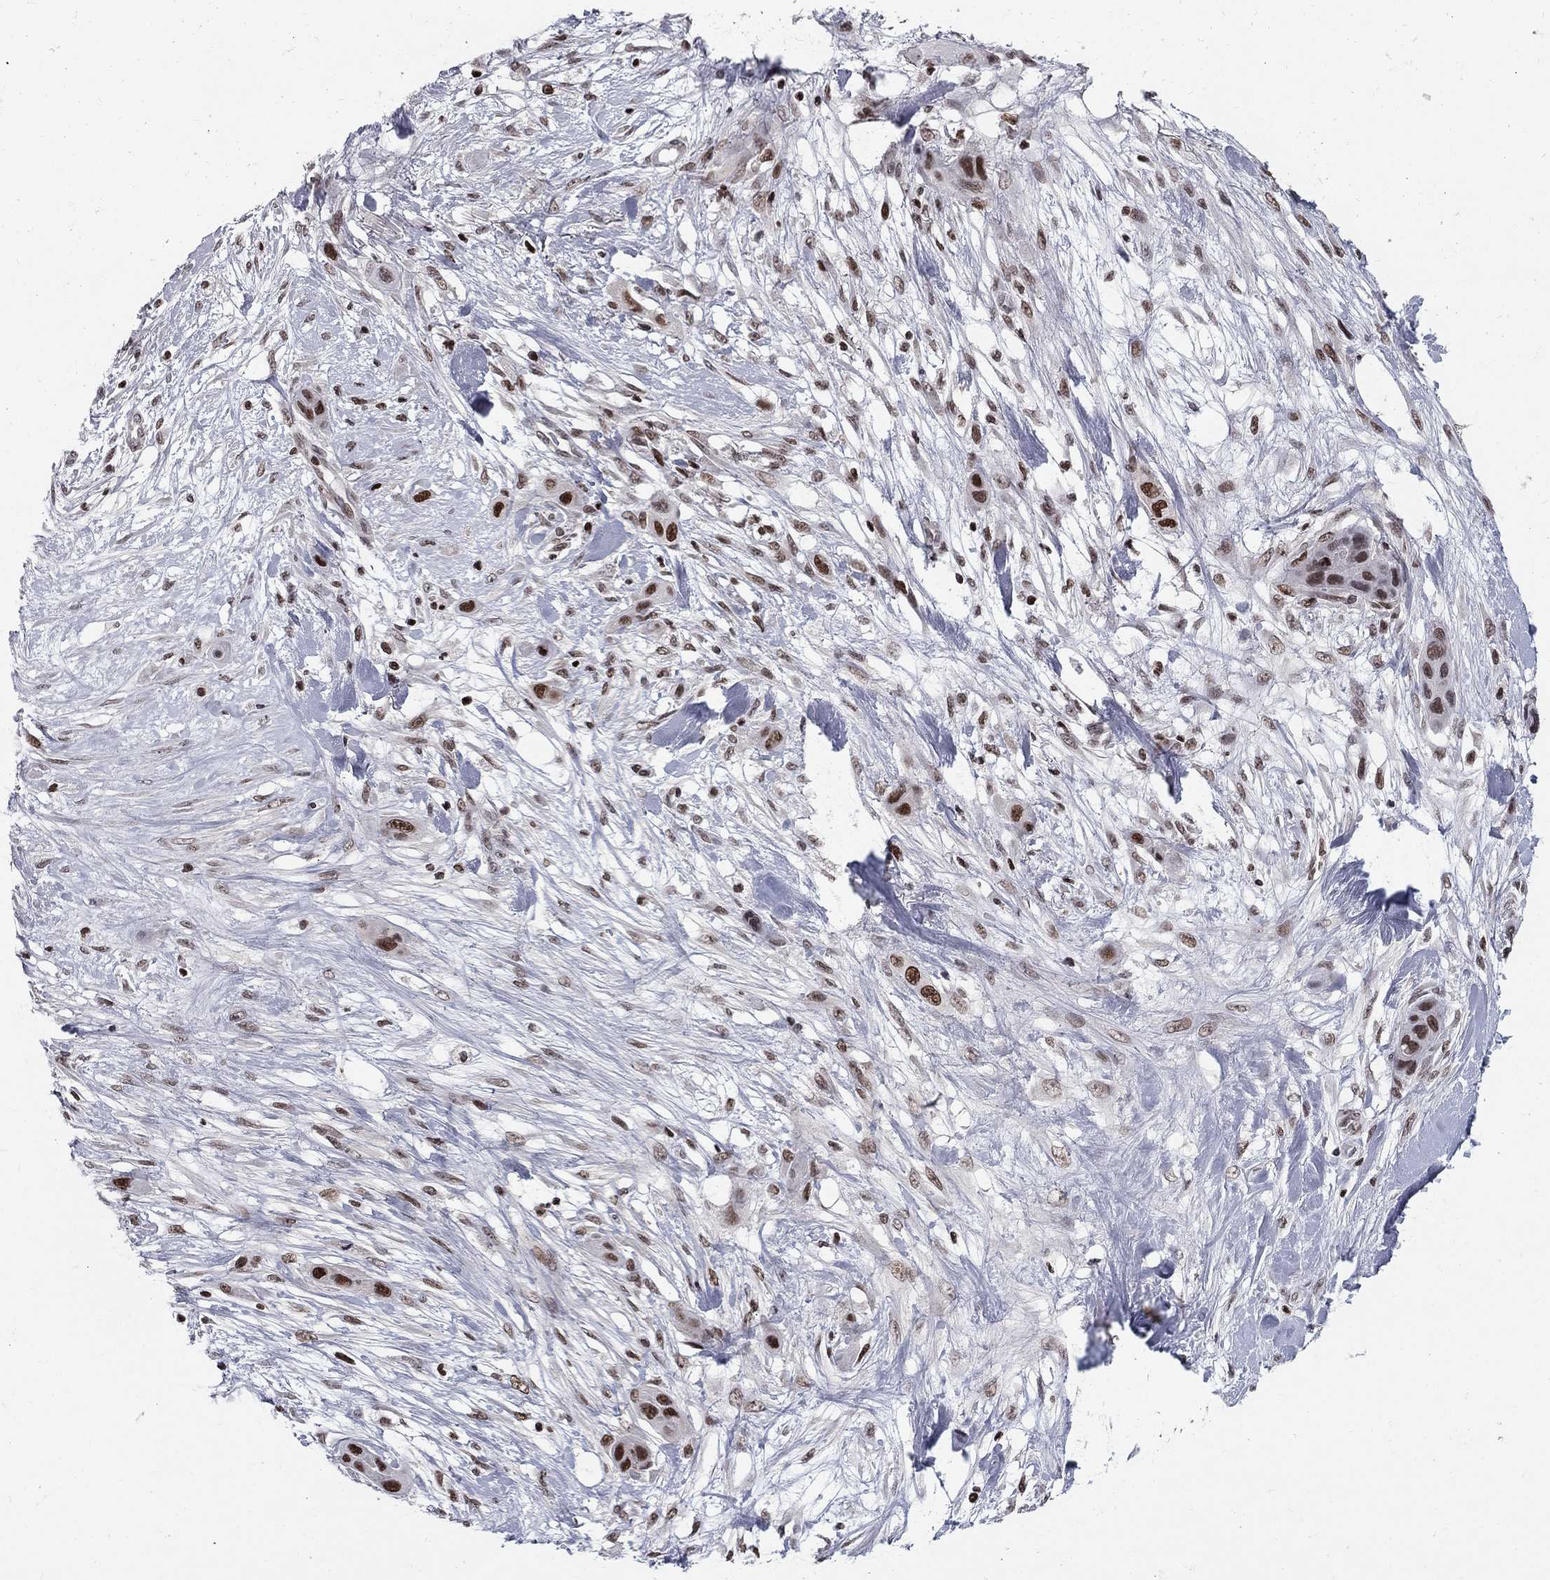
{"staining": {"intensity": "strong", "quantity": "<25%", "location": "nuclear"}, "tissue": "skin cancer", "cell_type": "Tumor cells", "image_type": "cancer", "snomed": [{"axis": "morphology", "description": "Squamous cell carcinoma, NOS"}, {"axis": "topography", "description": "Skin"}], "caption": "A brown stain highlights strong nuclear positivity of a protein in skin squamous cell carcinoma tumor cells. (Stains: DAB (3,3'-diaminobenzidine) in brown, nuclei in blue, Microscopy: brightfield microscopy at high magnification).", "gene": "RNASEH2C", "patient": {"sex": "male", "age": 79}}